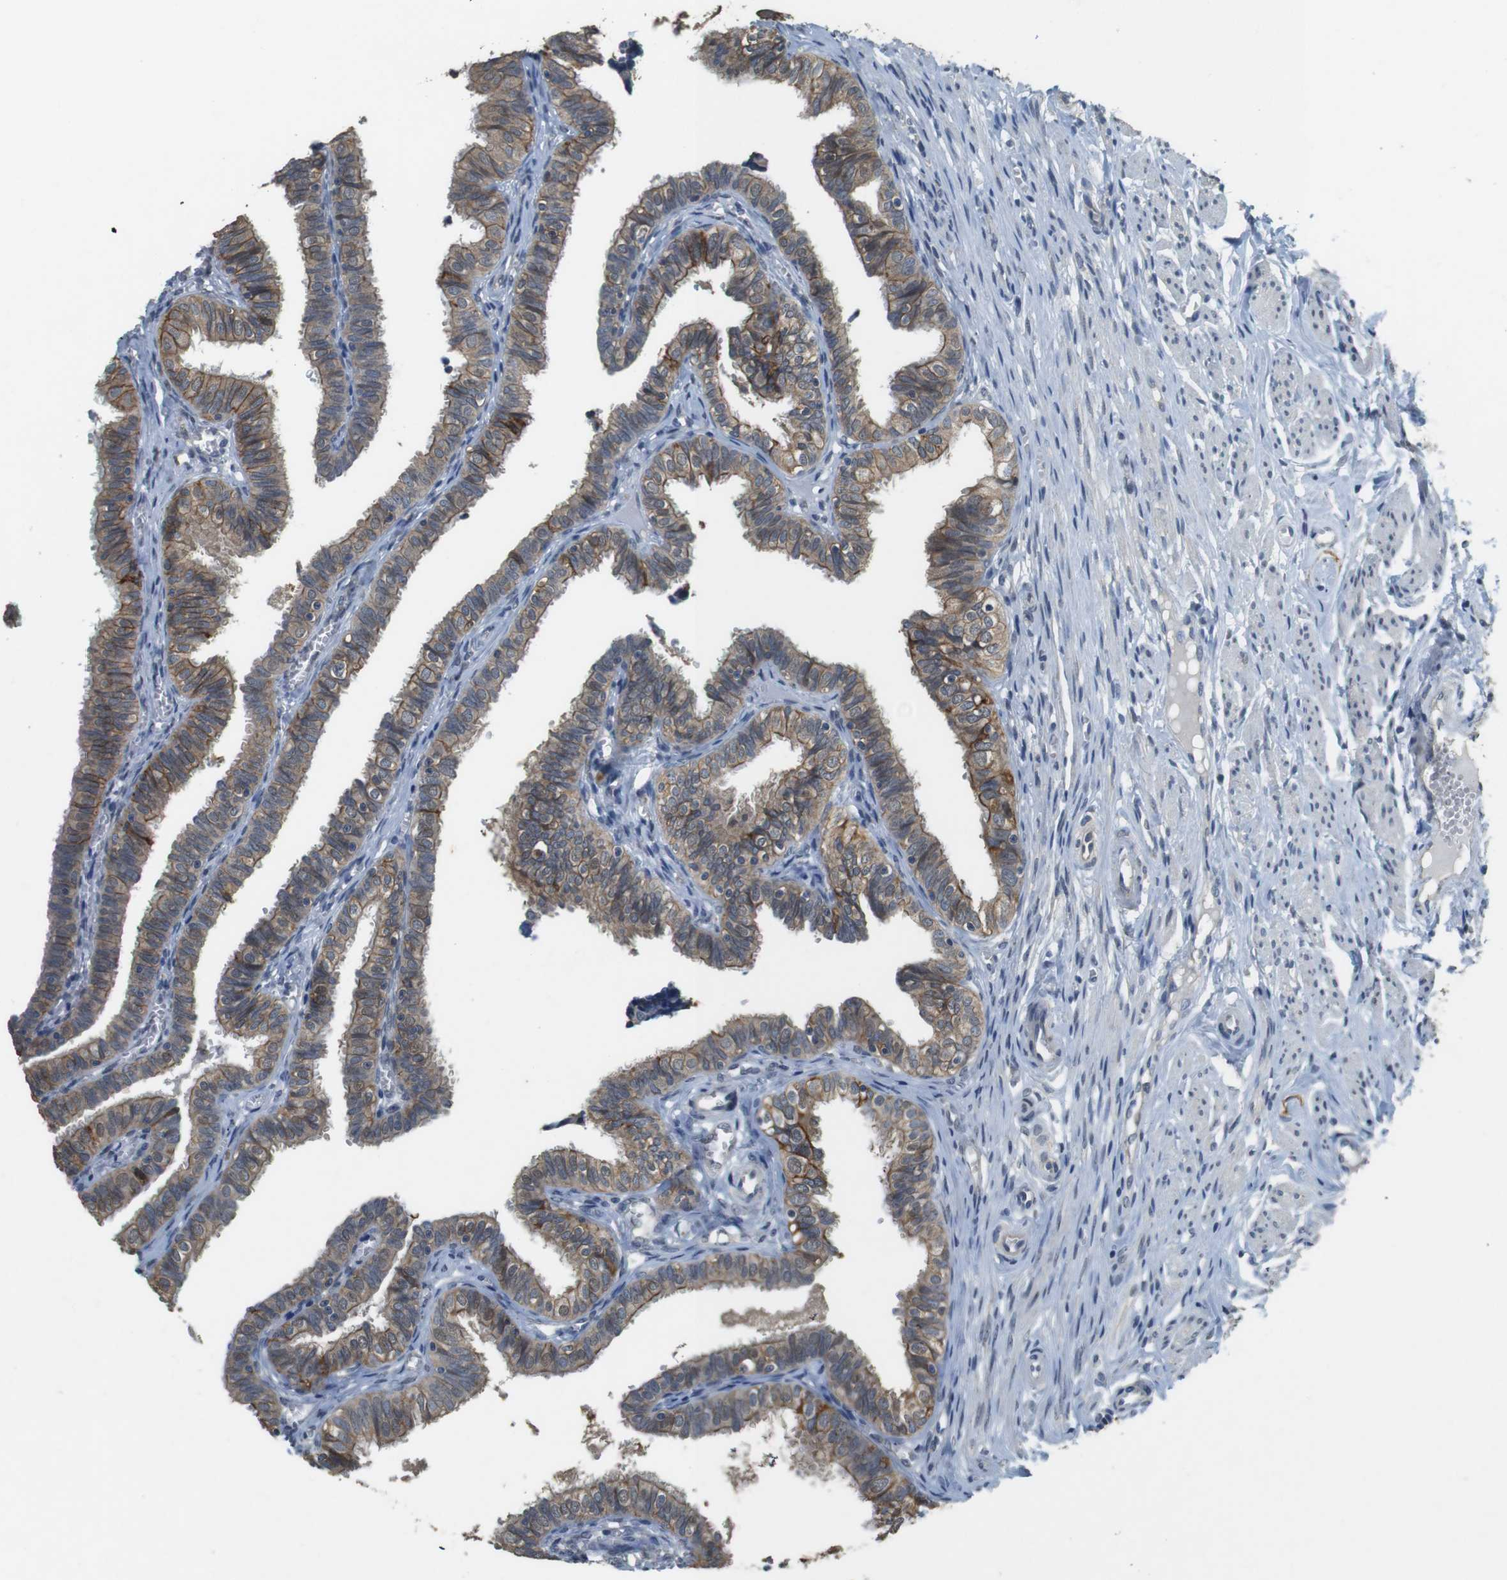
{"staining": {"intensity": "moderate", "quantity": ">75%", "location": "cytoplasmic/membranous"}, "tissue": "fallopian tube", "cell_type": "Glandular cells", "image_type": "normal", "snomed": [{"axis": "morphology", "description": "Normal tissue, NOS"}, {"axis": "topography", "description": "Fallopian tube"}], "caption": "Moderate cytoplasmic/membranous positivity is identified in about >75% of glandular cells in normal fallopian tube.", "gene": "CLDN7", "patient": {"sex": "female", "age": 46}}